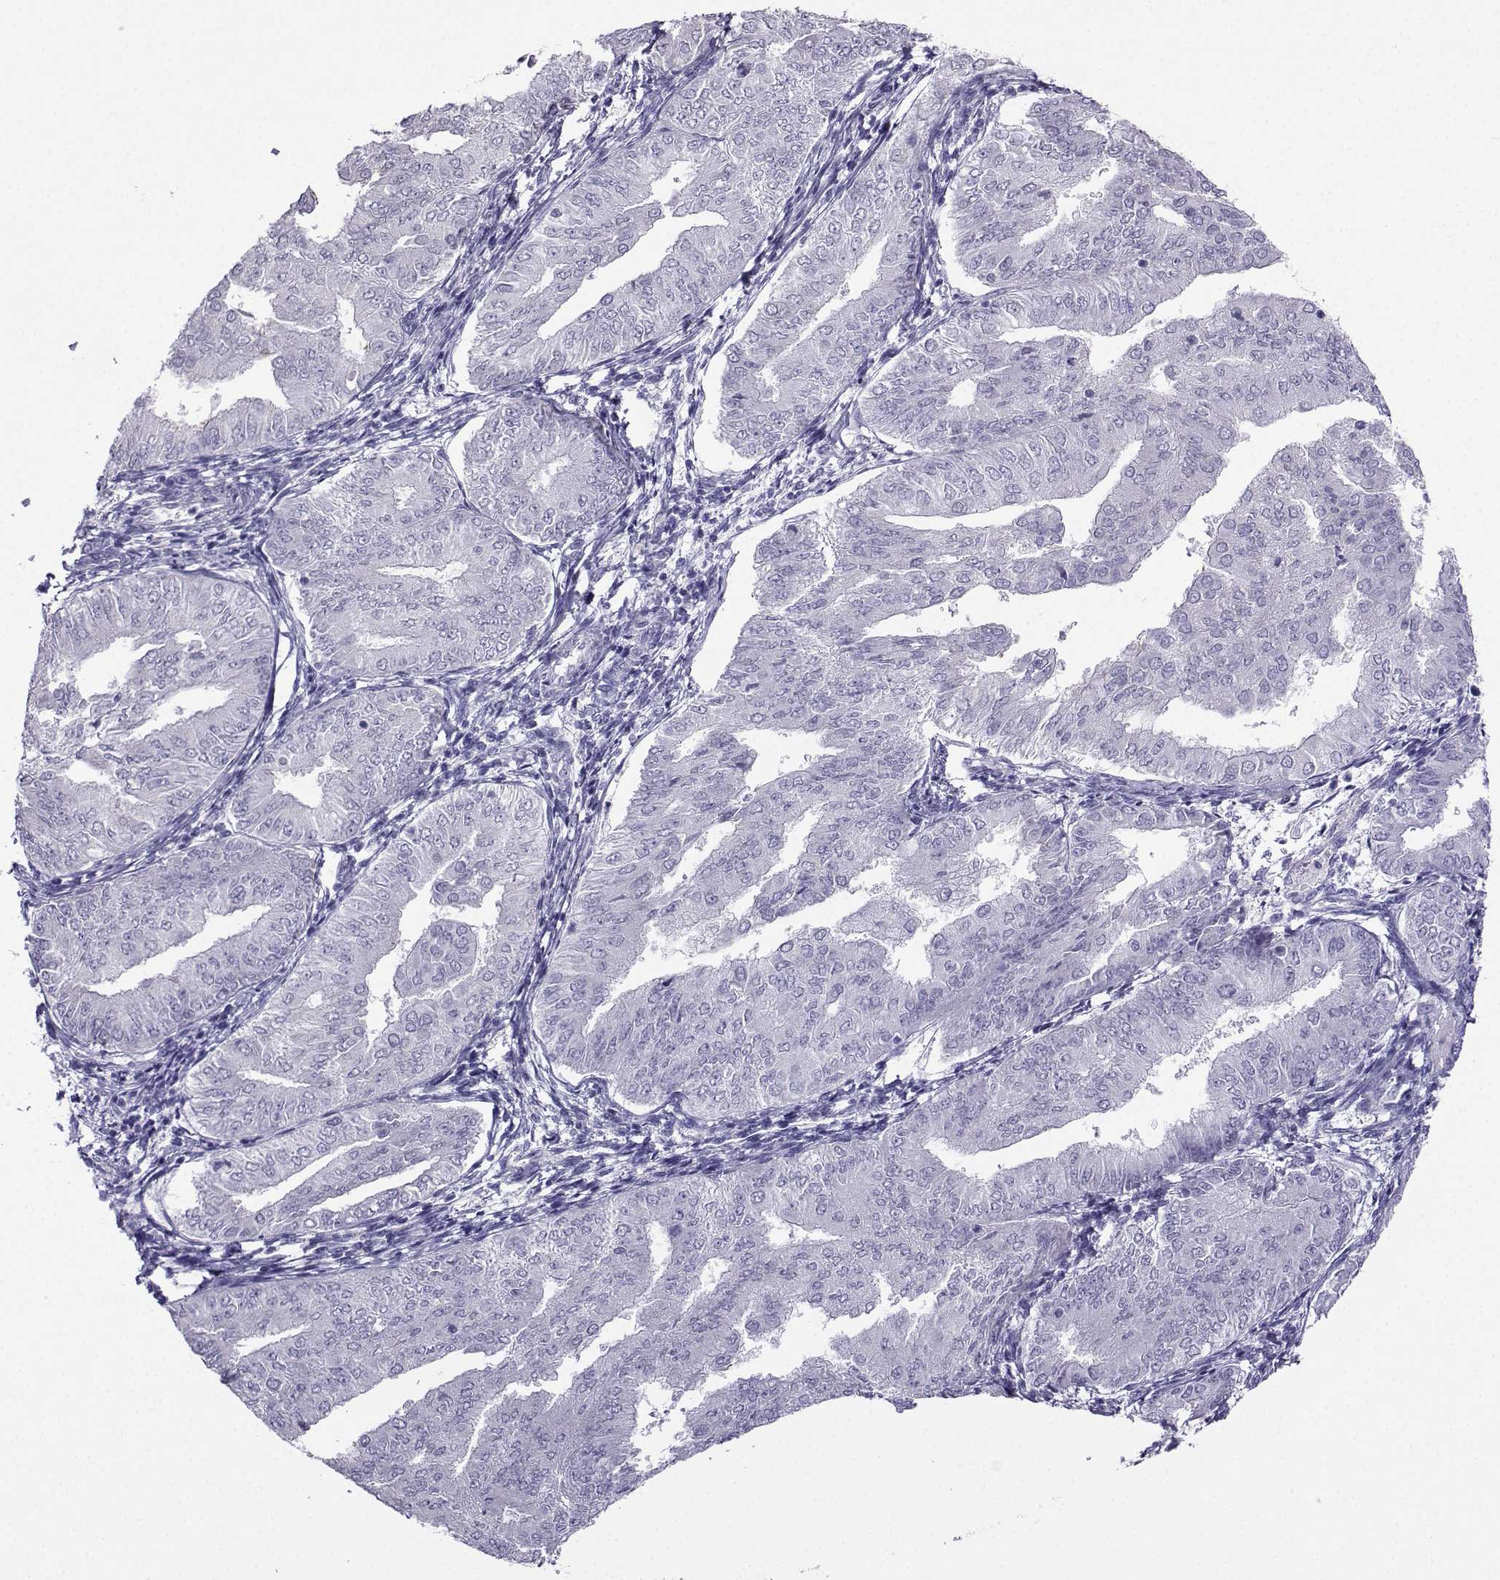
{"staining": {"intensity": "negative", "quantity": "none", "location": "none"}, "tissue": "endometrial cancer", "cell_type": "Tumor cells", "image_type": "cancer", "snomed": [{"axis": "morphology", "description": "Adenocarcinoma, NOS"}, {"axis": "topography", "description": "Endometrium"}], "caption": "High magnification brightfield microscopy of endometrial cancer stained with DAB (brown) and counterstained with hematoxylin (blue): tumor cells show no significant staining. The staining is performed using DAB brown chromogen with nuclei counter-stained in using hematoxylin.", "gene": "KIF17", "patient": {"sex": "female", "age": 53}}